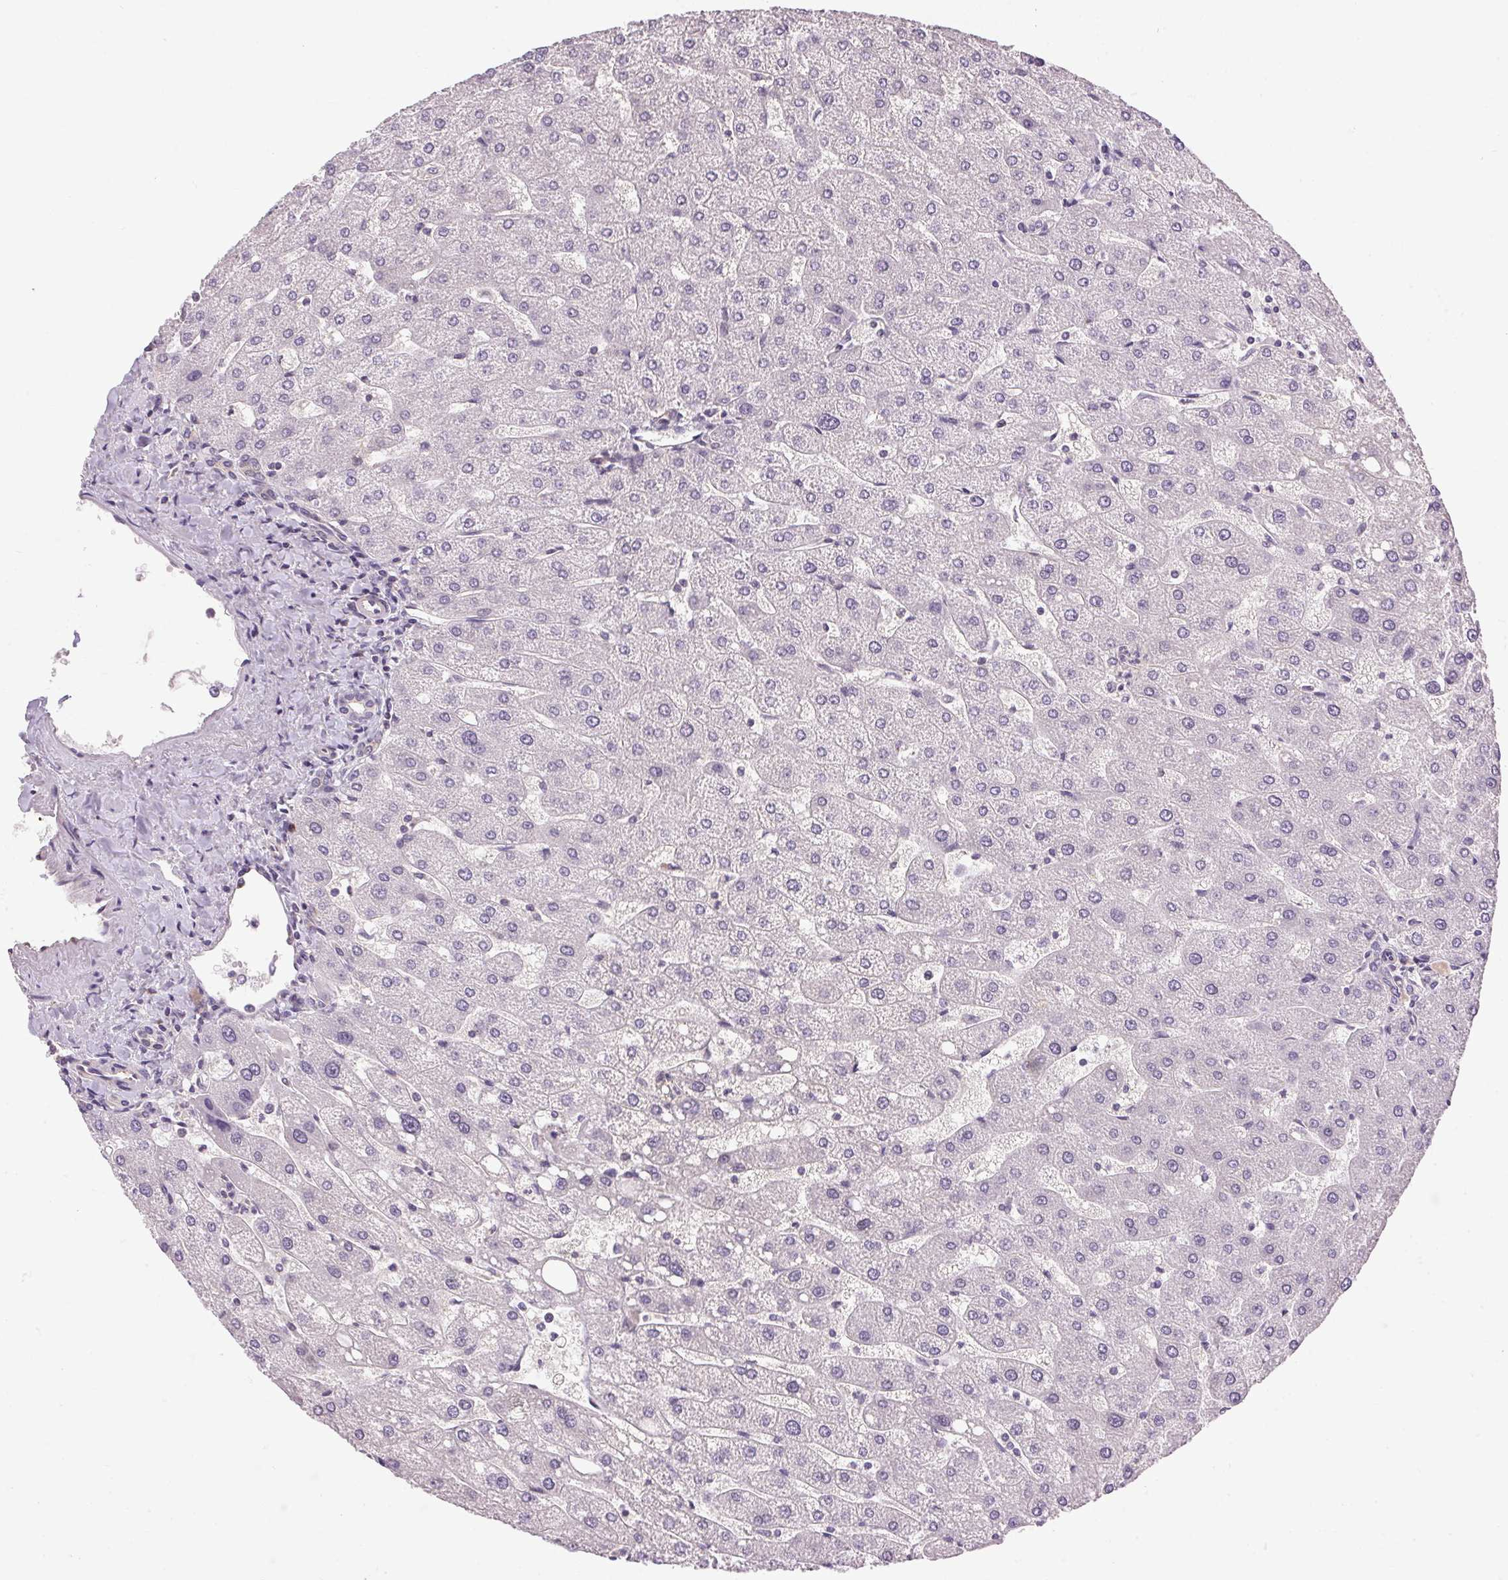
{"staining": {"intensity": "negative", "quantity": "none", "location": "none"}, "tissue": "liver", "cell_type": "Cholangiocytes", "image_type": "normal", "snomed": [{"axis": "morphology", "description": "Normal tissue, NOS"}, {"axis": "topography", "description": "Liver"}], "caption": "This is a image of immunohistochemistry (IHC) staining of benign liver, which shows no positivity in cholangiocytes. (Brightfield microscopy of DAB IHC at high magnification).", "gene": "GOLPH3", "patient": {"sex": "male", "age": 67}}